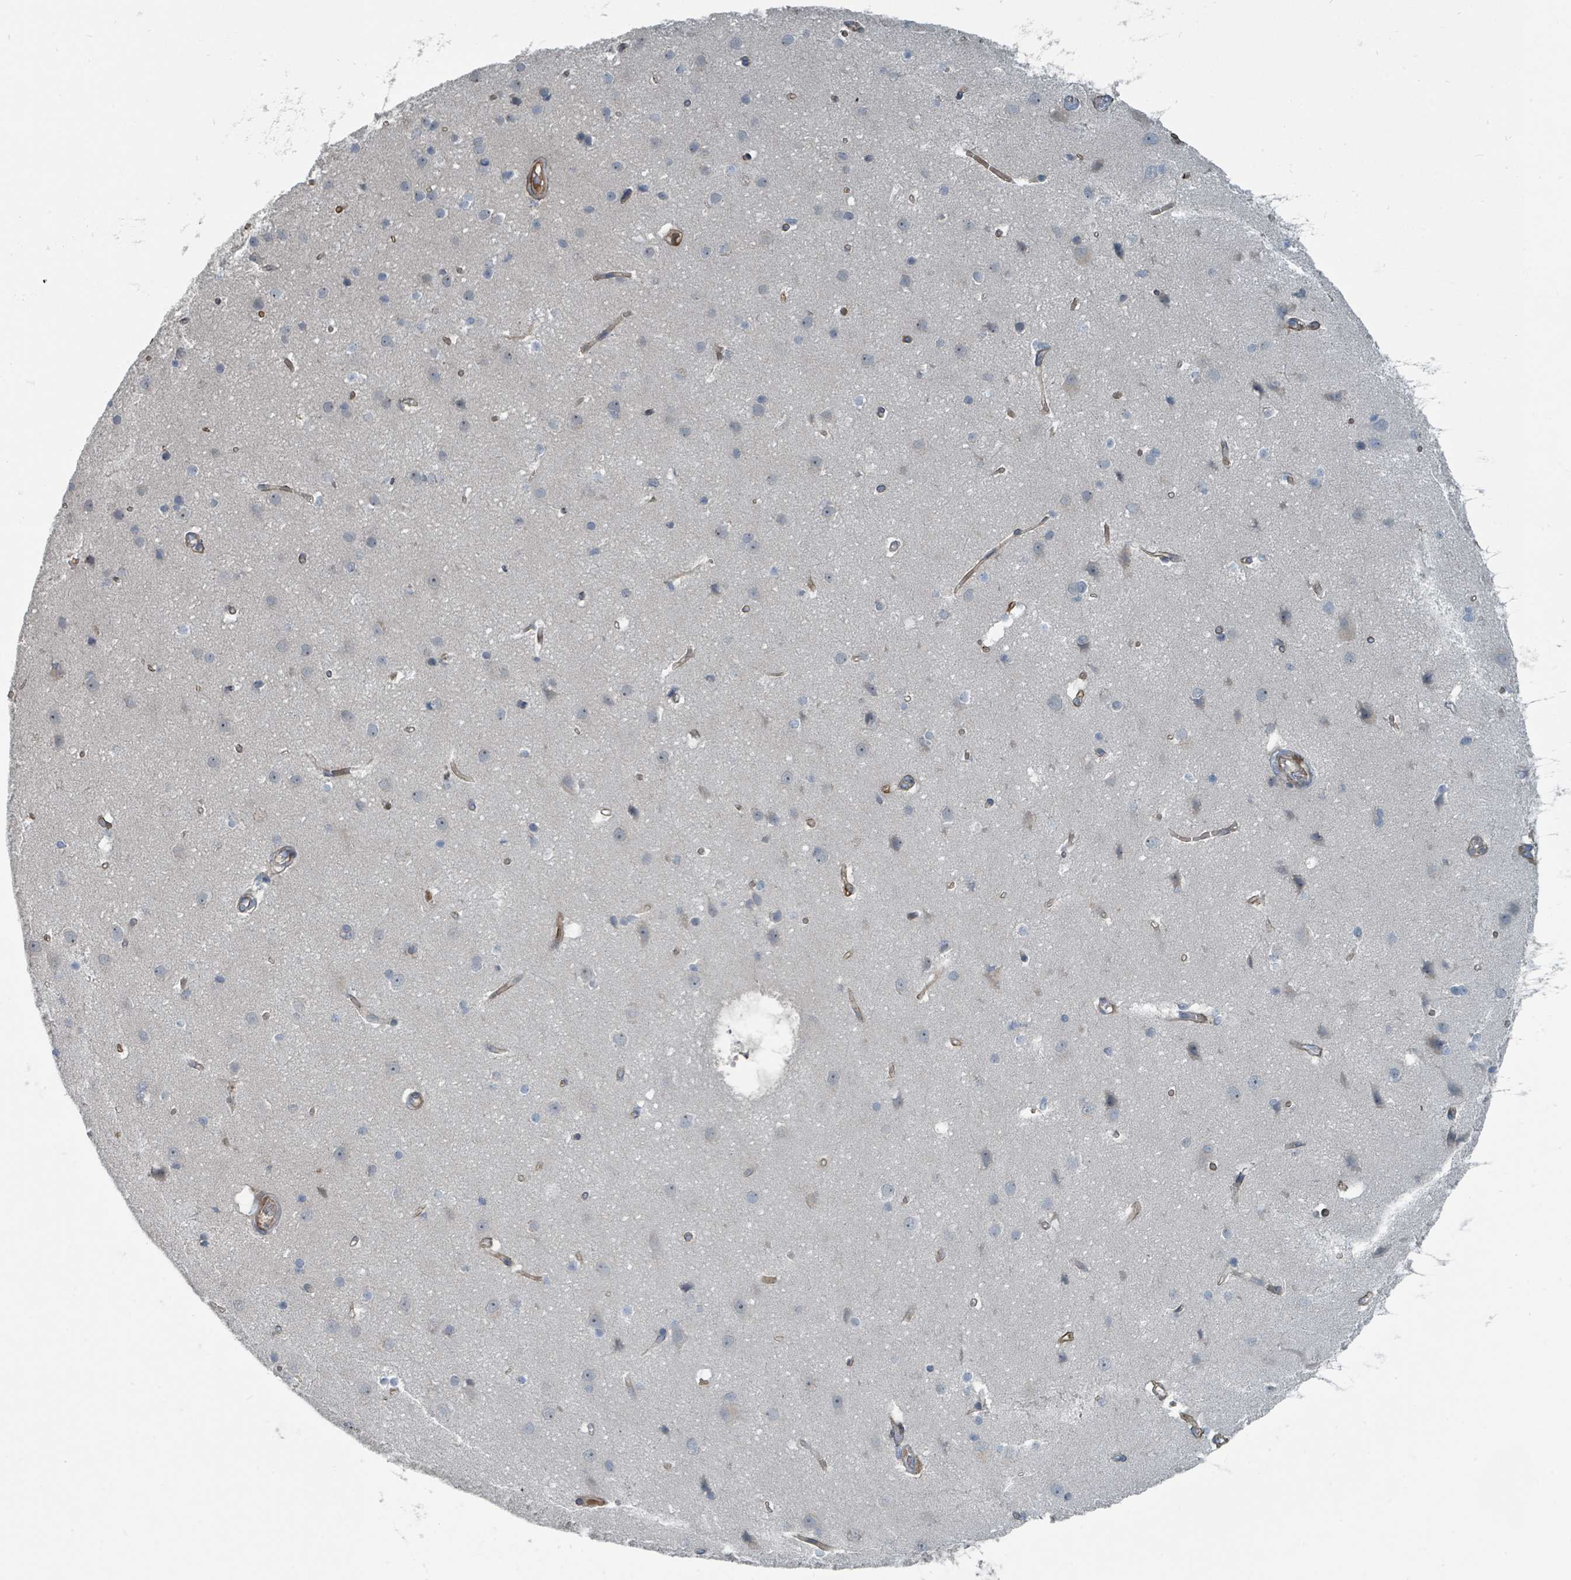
{"staining": {"intensity": "moderate", "quantity": ">75%", "location": "cytoplasmic/membranous"}, "tissue": "cerebral cortex", "cell_type": "Endothelial cells", "image_type": "normal", "snomed": [{"axis": "morphology", "description": "Normal tissue, NOS"}, {"axis": "topography", "description": "Cerebral cortex"}], "caption": "Immunohistochemistry (IHC) histopathology image of unremarkable cerebral cortex: cerebral cortex stained using IHC reveals medium levels of moderate protein expression localized specifically in the cytoplasmic/membranous of endothelial cells, appearing as a cytoplasmic/membranous brown color.", "gene": "SLC44A5", "patient": {"sex": "male", "age": 37}}